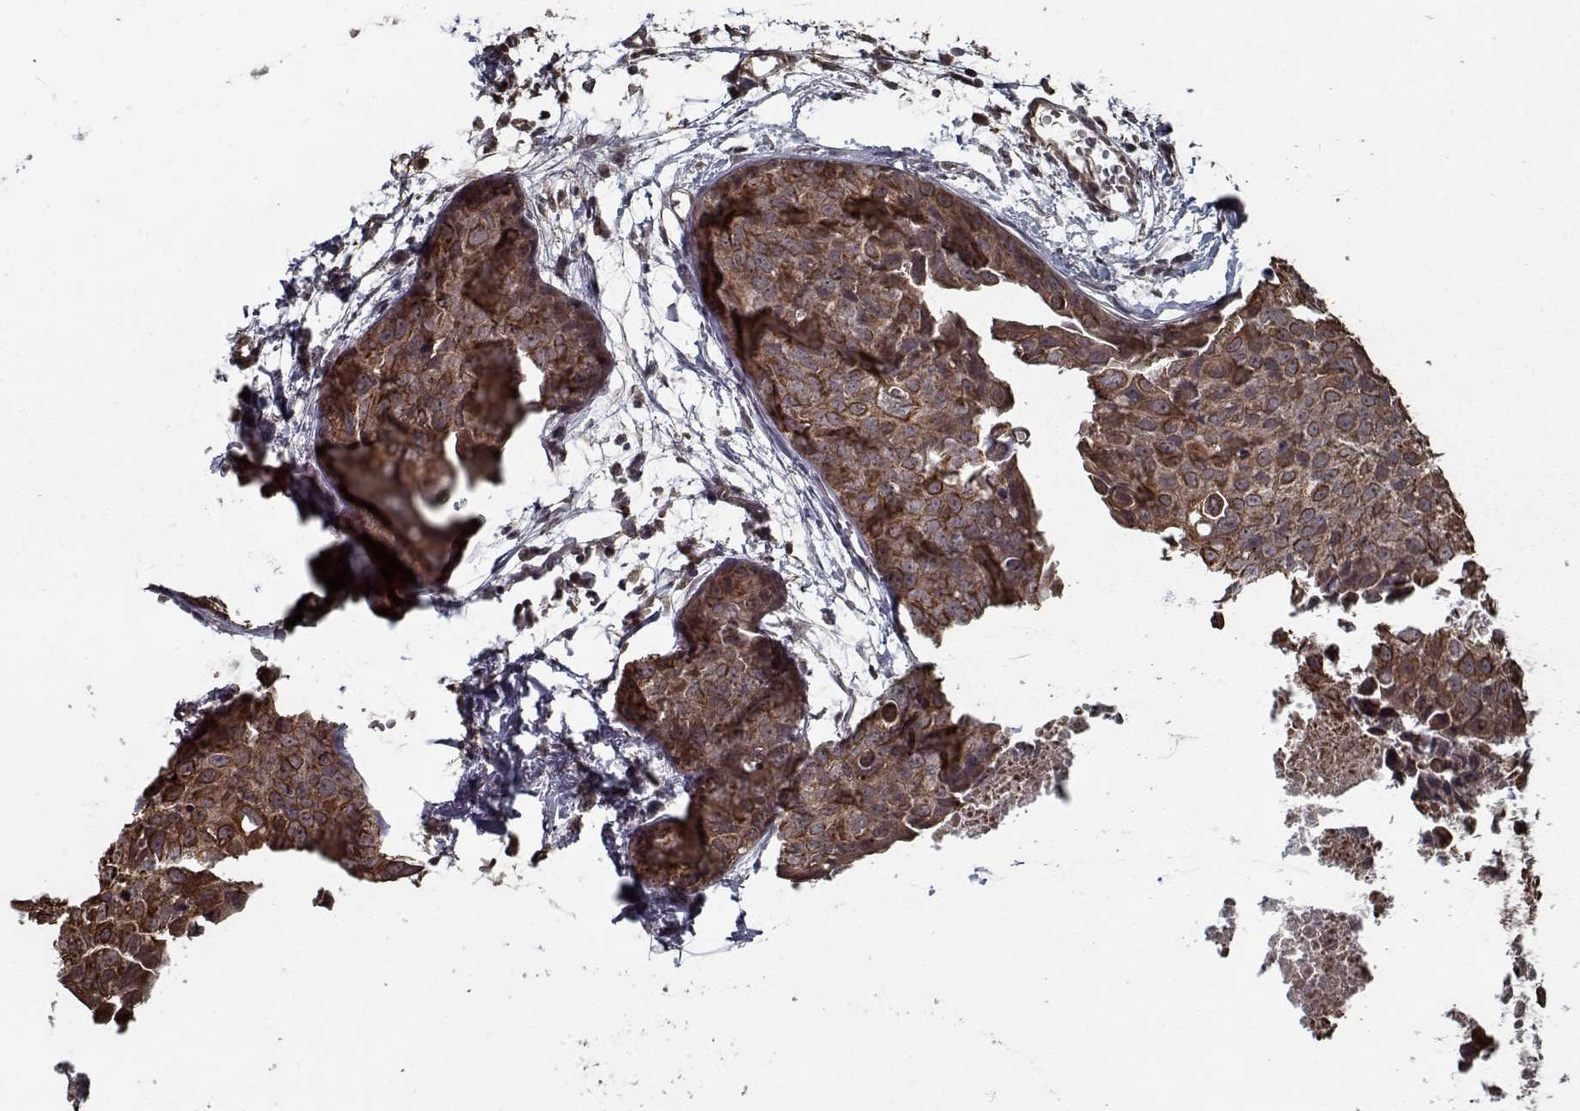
{"staining": {"intensity": "strong", "quantity": ">75%", "location": "cytoplasmic/membranous"}, "tissue": "breast cancer", "cell_type": "Tumor cells", "image_type": "cancer", "snomed": [{"axis": "morphology", "description": "Duct carcinoma"}, {"axis": "topography", "description": "Breast"}], "caption": "The micrograph exhibits immunohistochemical staining of breast invasive ductal carcinoma. There is strong cytoplasmic/membranous expression is present in approximately >75% of tumor cells.", "gene": "NLK", "patient": {"sex": "female", "age": 38}}